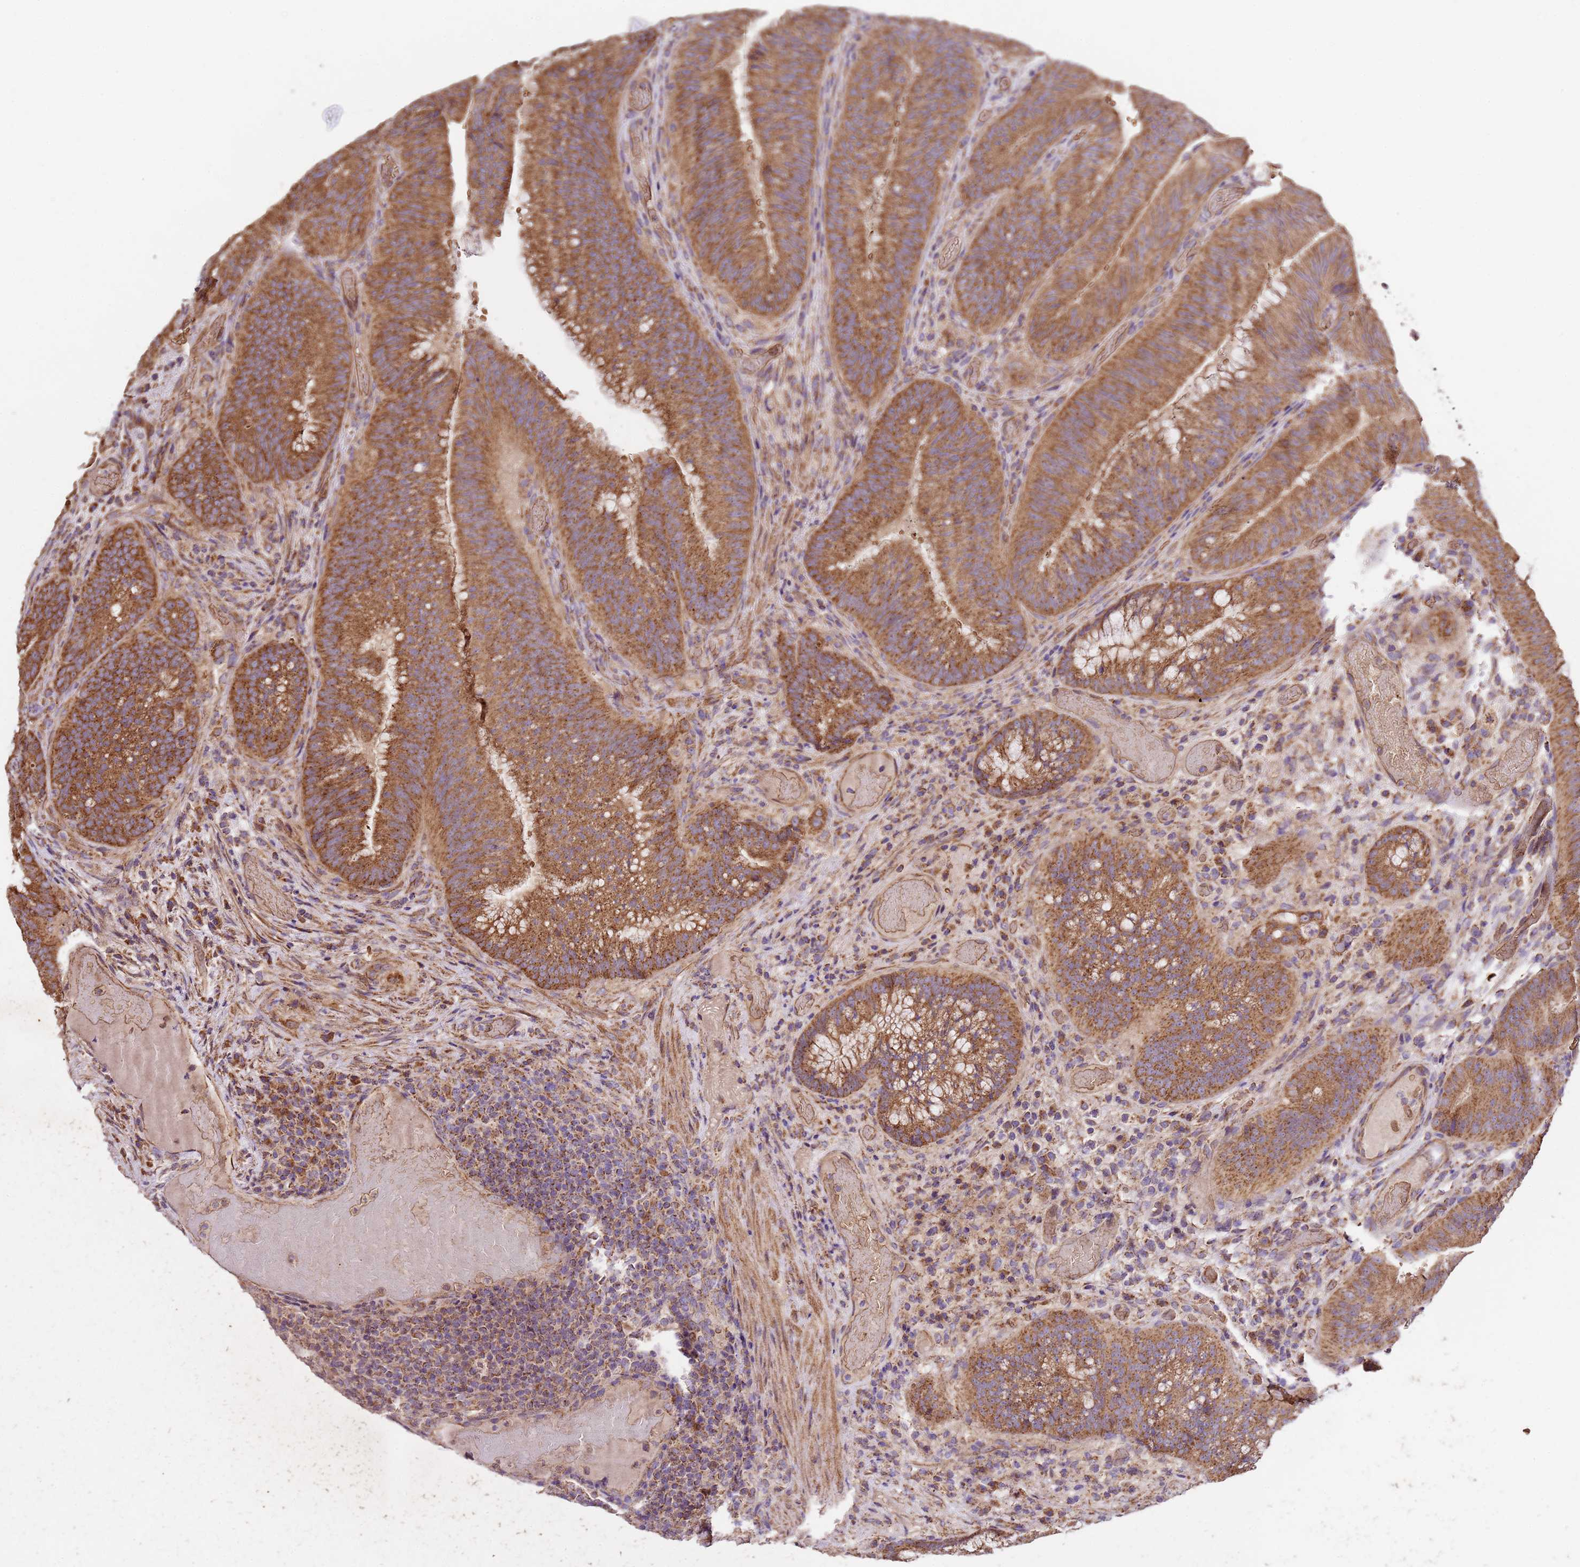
{"staining": {"intensity": "strong", "quantity": ">75%", "location": "cytoplasmic/membranous"}, "tissue": "colorectal cancer", "cell_type": "Tumor cells", "image_type": "cancer", "snomed": [{"axis": "morphology", "description": "Adenocarcinoma, NOS"}, {"axis": "topography", "description": "Colon"}], "caption": "Immunohistochemistry micrograph of neoplastic tissue: human colorectal cancer stained using immunohistochemistry (IHC) displays high levels of strong protein expression localized specifically in the cytoplasmic/membranous of tumor cells, appearing as a cytoplasmic/membranous brown color.", "gene": "LRRIQ1", "patient": {"sex": "female", "age": 43}}